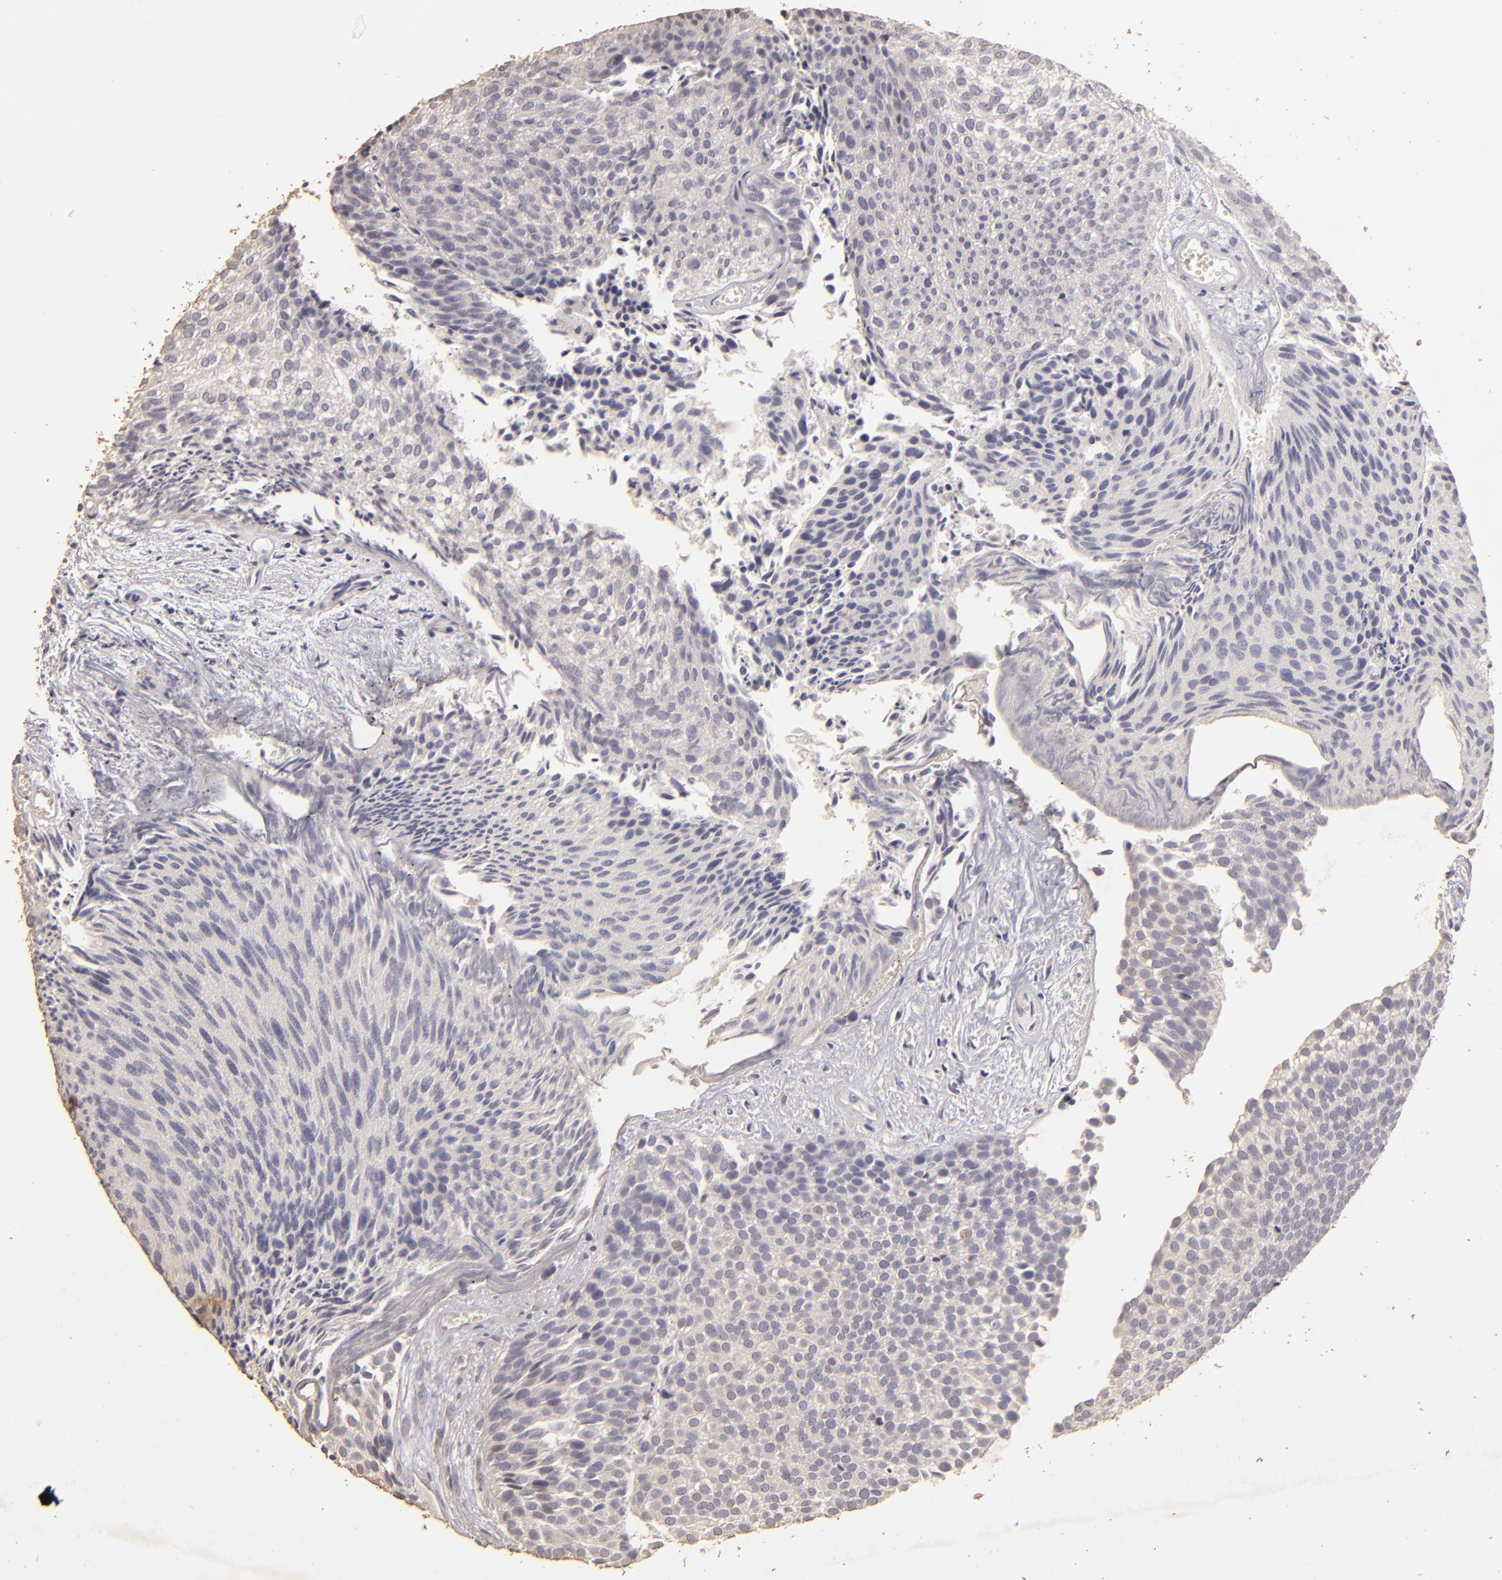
{"staining": {"intensity": "negative", "quantity": "none", "location": "none"}, "tissue": "urothelial cancer", "cell_type": "Tumor cells", "image_type": "cancer", "snomed": [{"axis": "morphology", "description": "Urothelial carcinoma, Low grade"}, {"axis": "topography", "description": "Urinary bladder"}], "caption": "Immunohistochemistry image of neoplastic tissue: low-grade urothelial carcinoma stained with DAB (3,3'-diaminobenzidine) demonstrates no significant protein staining in tumor cells. (DAB immunohistochemistry, high magnification).", "gene": "BCL2L13", "patient": {"sex": "male", "age": 84}}